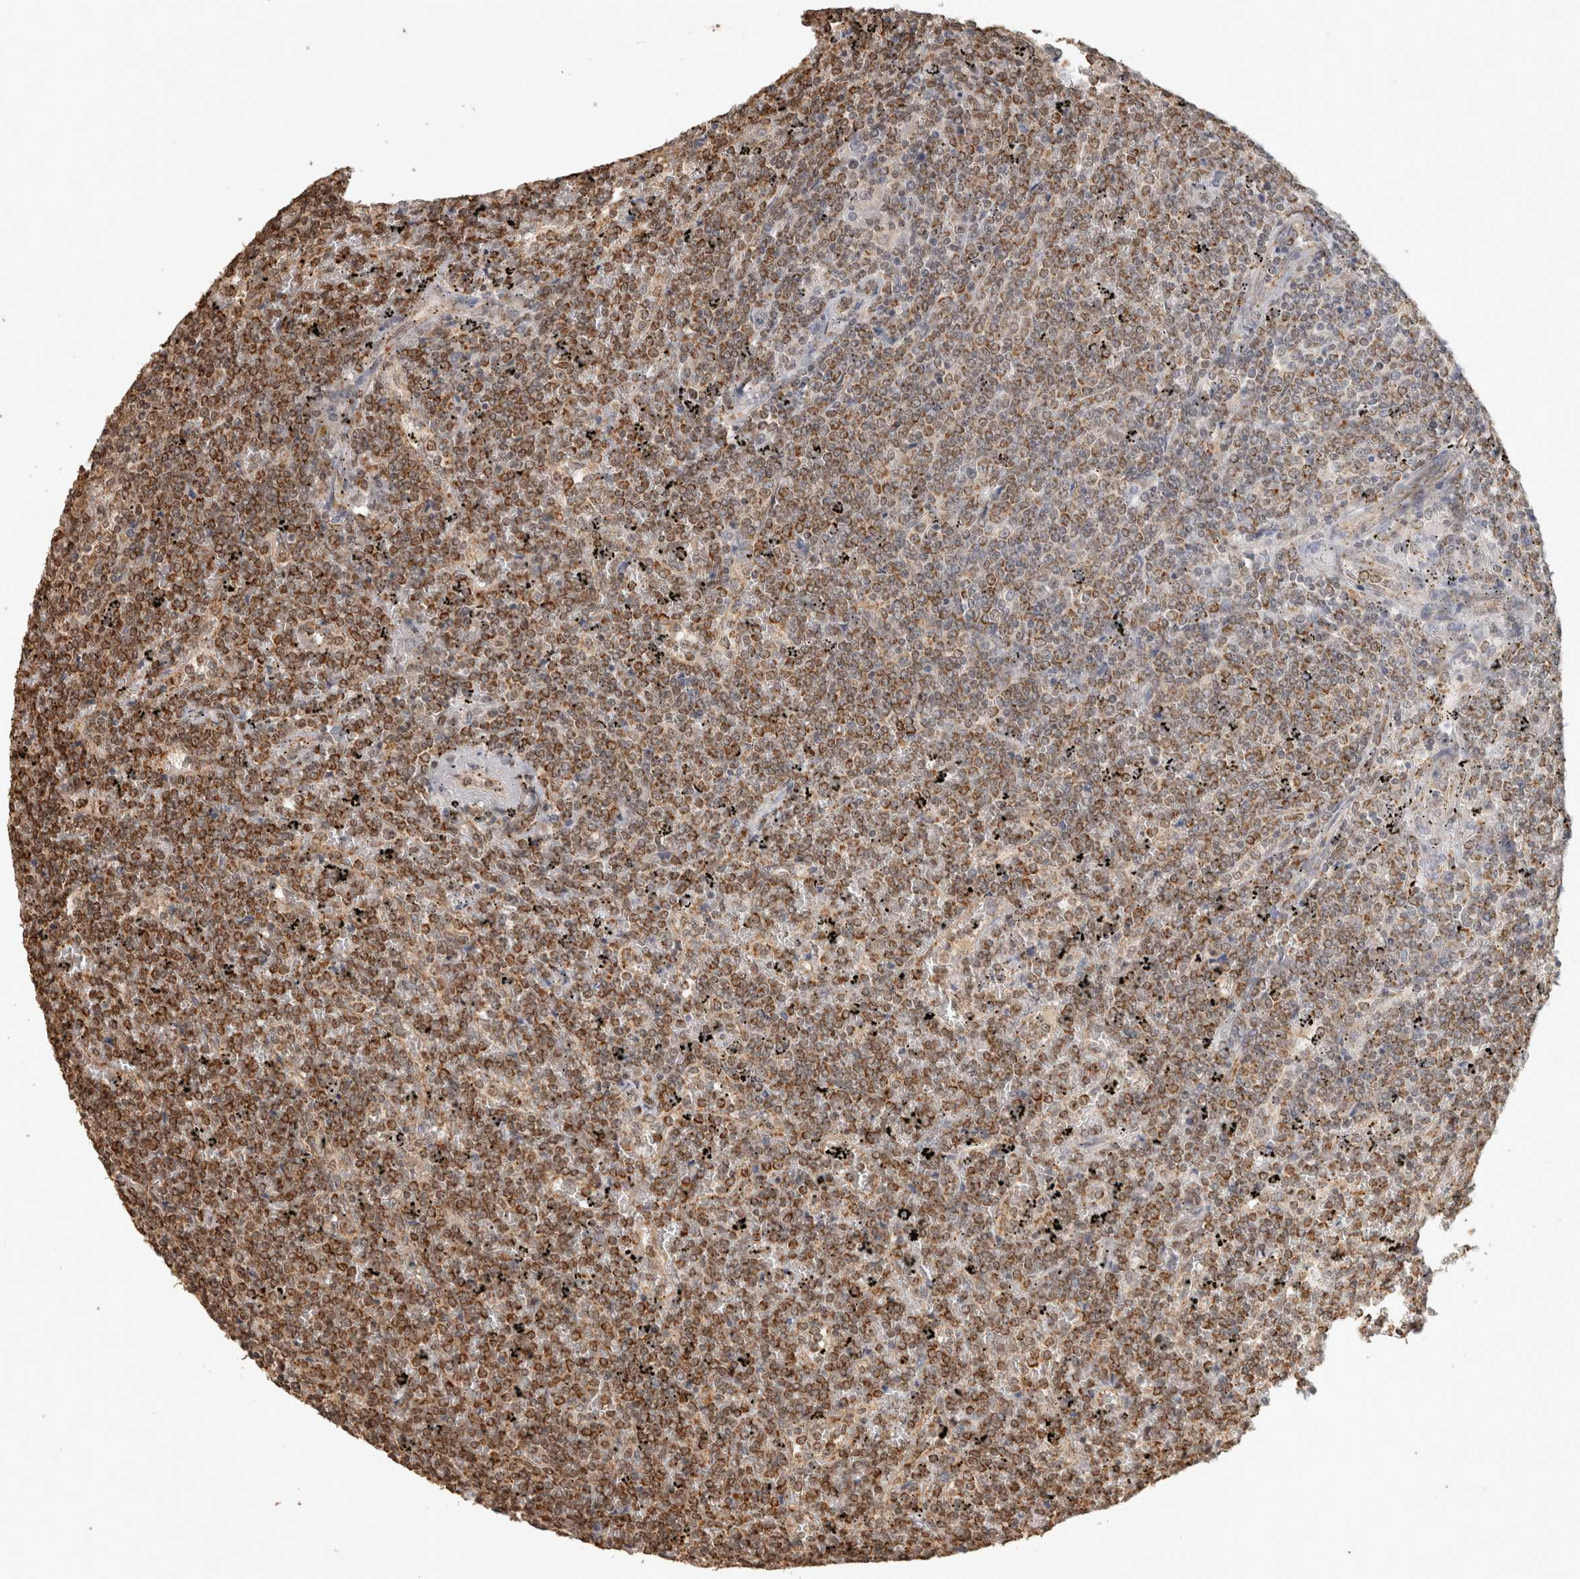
{"staining": {"intensity": "moderate", "quantity": ">75%", "location": "cytoplasmic/membranous"}, "tissue": "lymphoma", "cell_type": "Tumor cells", "image_type": "cancer", "snomed": [{"axis": "morphology", "description": "Malignant lymphoma, non-Hodgkin's type, Low grade"}, {"axis": "topography", "description": "Spleen"}], "caption": "Immunohistochemical staining of human lymphoma displays moderate cytoplasmic/membranous protein expression in approximately >75% of tumor cells. Using DAB (3,3'-diaminobenzidine) (brown) and hematoxylin (blue) stains, captured at high magnification using brightfield microscopy.", "gene": "BNIP3L", "patient": {"sex": "female", "age": 19}}